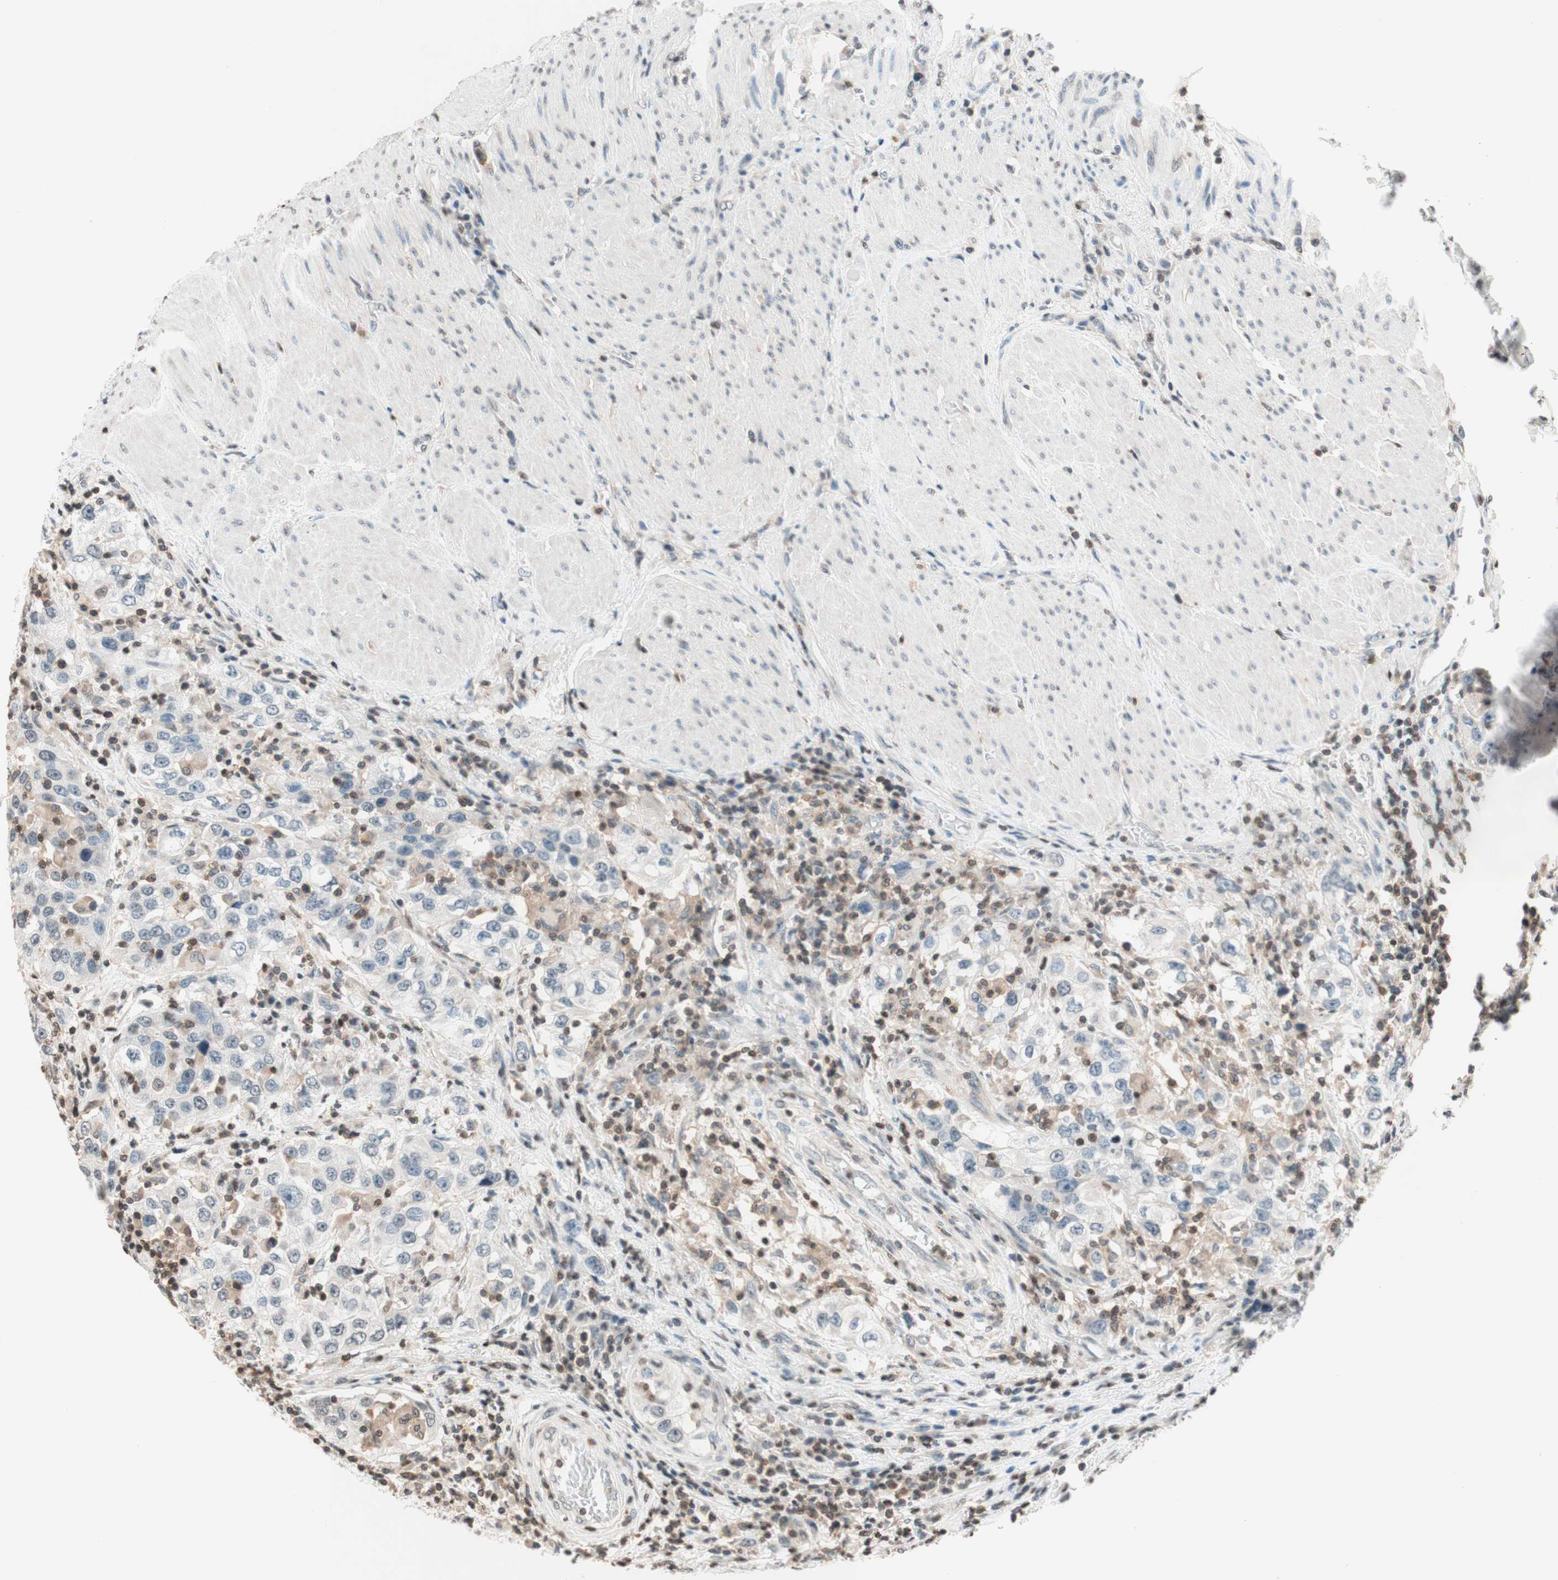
{"staining": {"intensity": "weak", "quantity": "<25%", "location": "cytoplasmic/membranous"}, "tissue": "urothelial cancer", "cell_type": "Tumor cells", "image_type": "cancer", "snomed": [{"axis": "morphology", "description": "Urothelial carcinoma, High grade"}, {"axis": "topography", "description": "Urinary bladder"}], "caption": "Tumor cells show no significant protein expression in urothelial carcinoma (high-grade).", "gene": "WIPF1", "patient": {"sex": "female", "age": 80}}